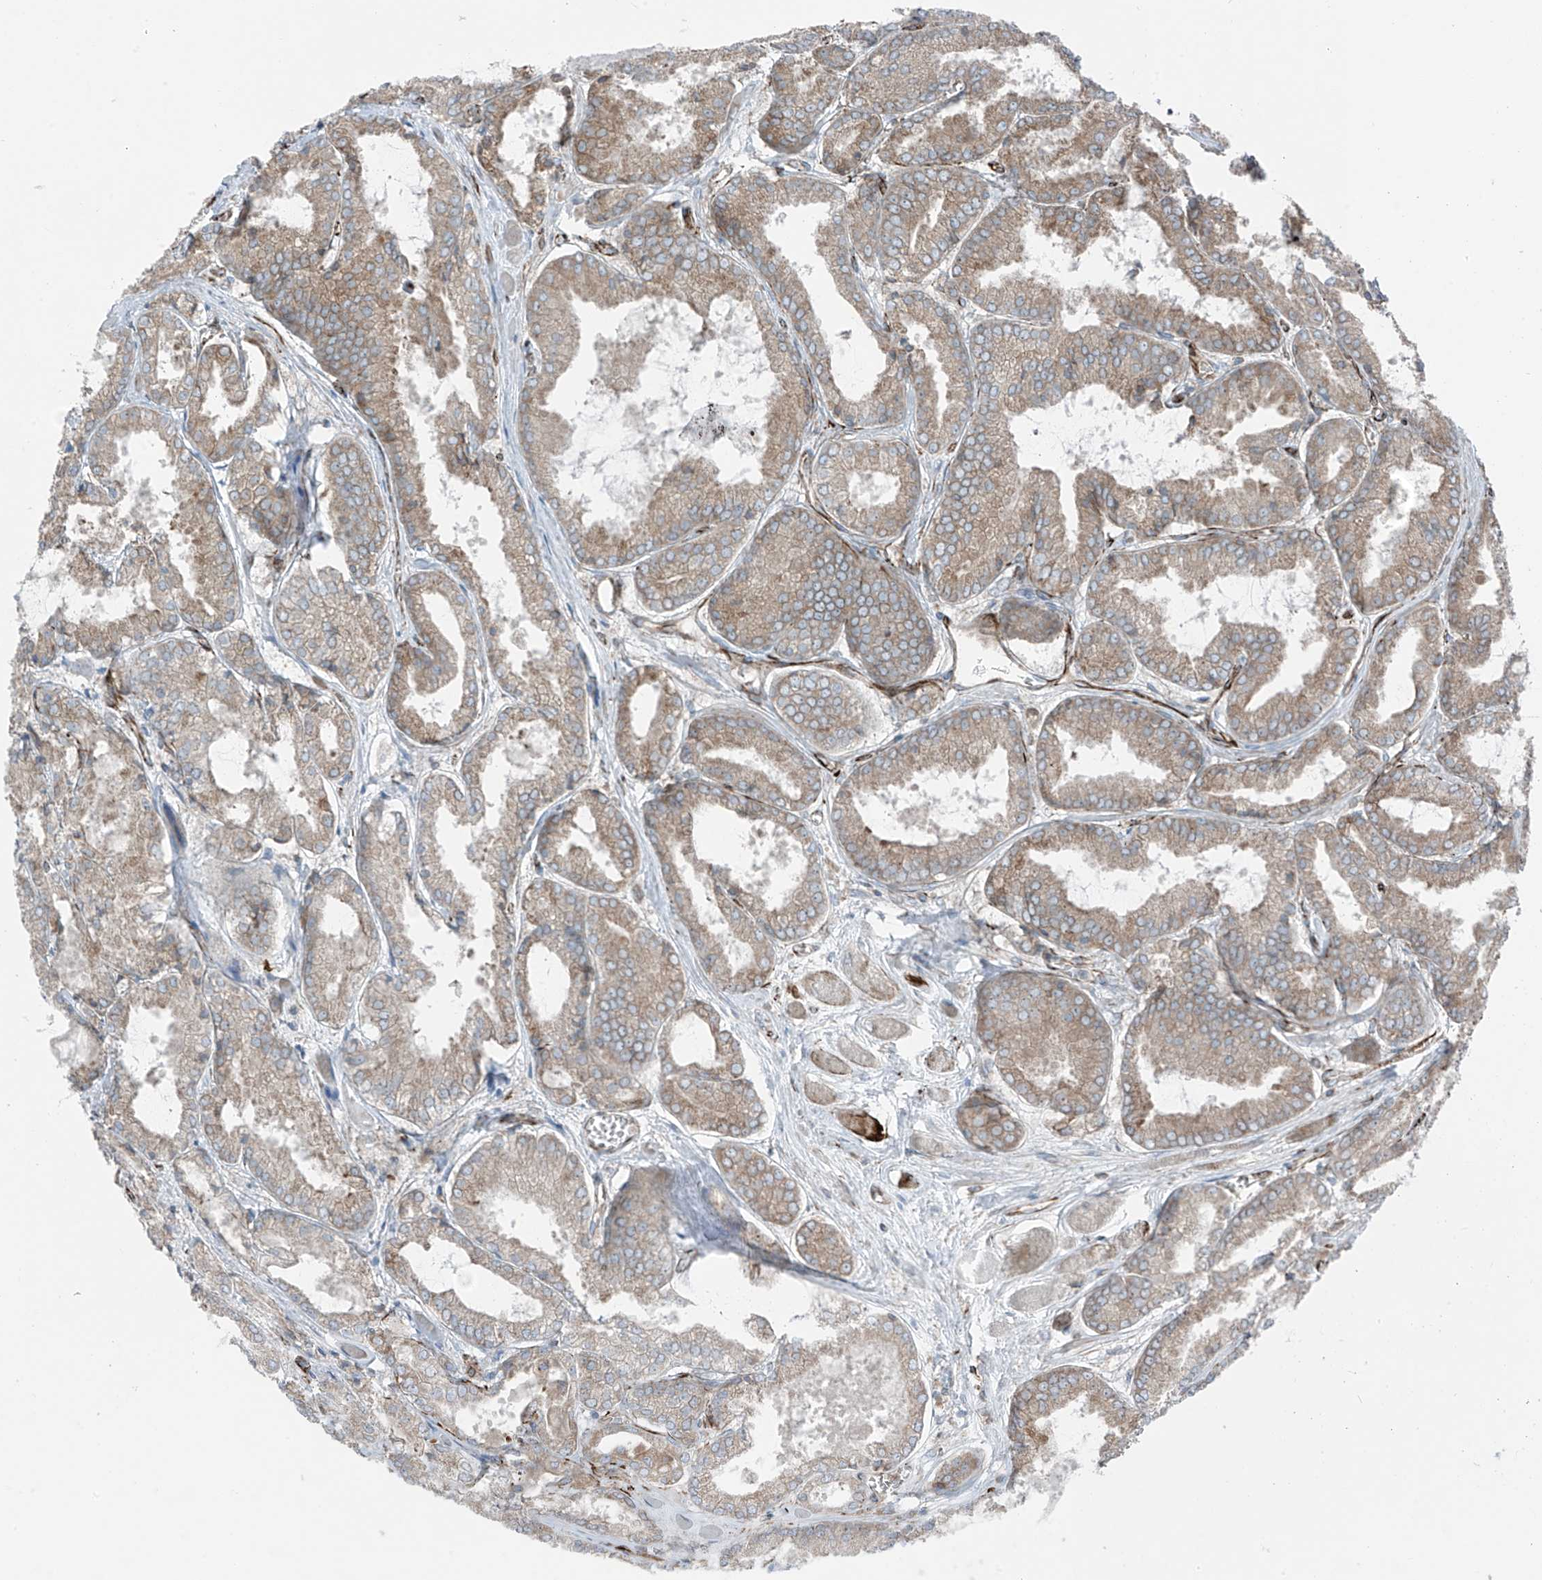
{"staining": {"intensity": "weak", "quantity": ">75%", "location": "cytoplasmic/membranous"}, "tissue": "prostate cancer", "cell_type": "Tumor cells", "image_type": "cancer", "snomed": [{"axis": "morphology", "description": "Adenocarcinoma, Low grade"}, {"axis": "topography", "description": "Prostate"}], "caption": "Tumor cells show weak cytoplasmic/membranous expression in approximately >75% of cells in prostate low-grade adenocarcinoma.", "gene": "ERLEC1", "patient": {"sex": "male", "age": 67}}